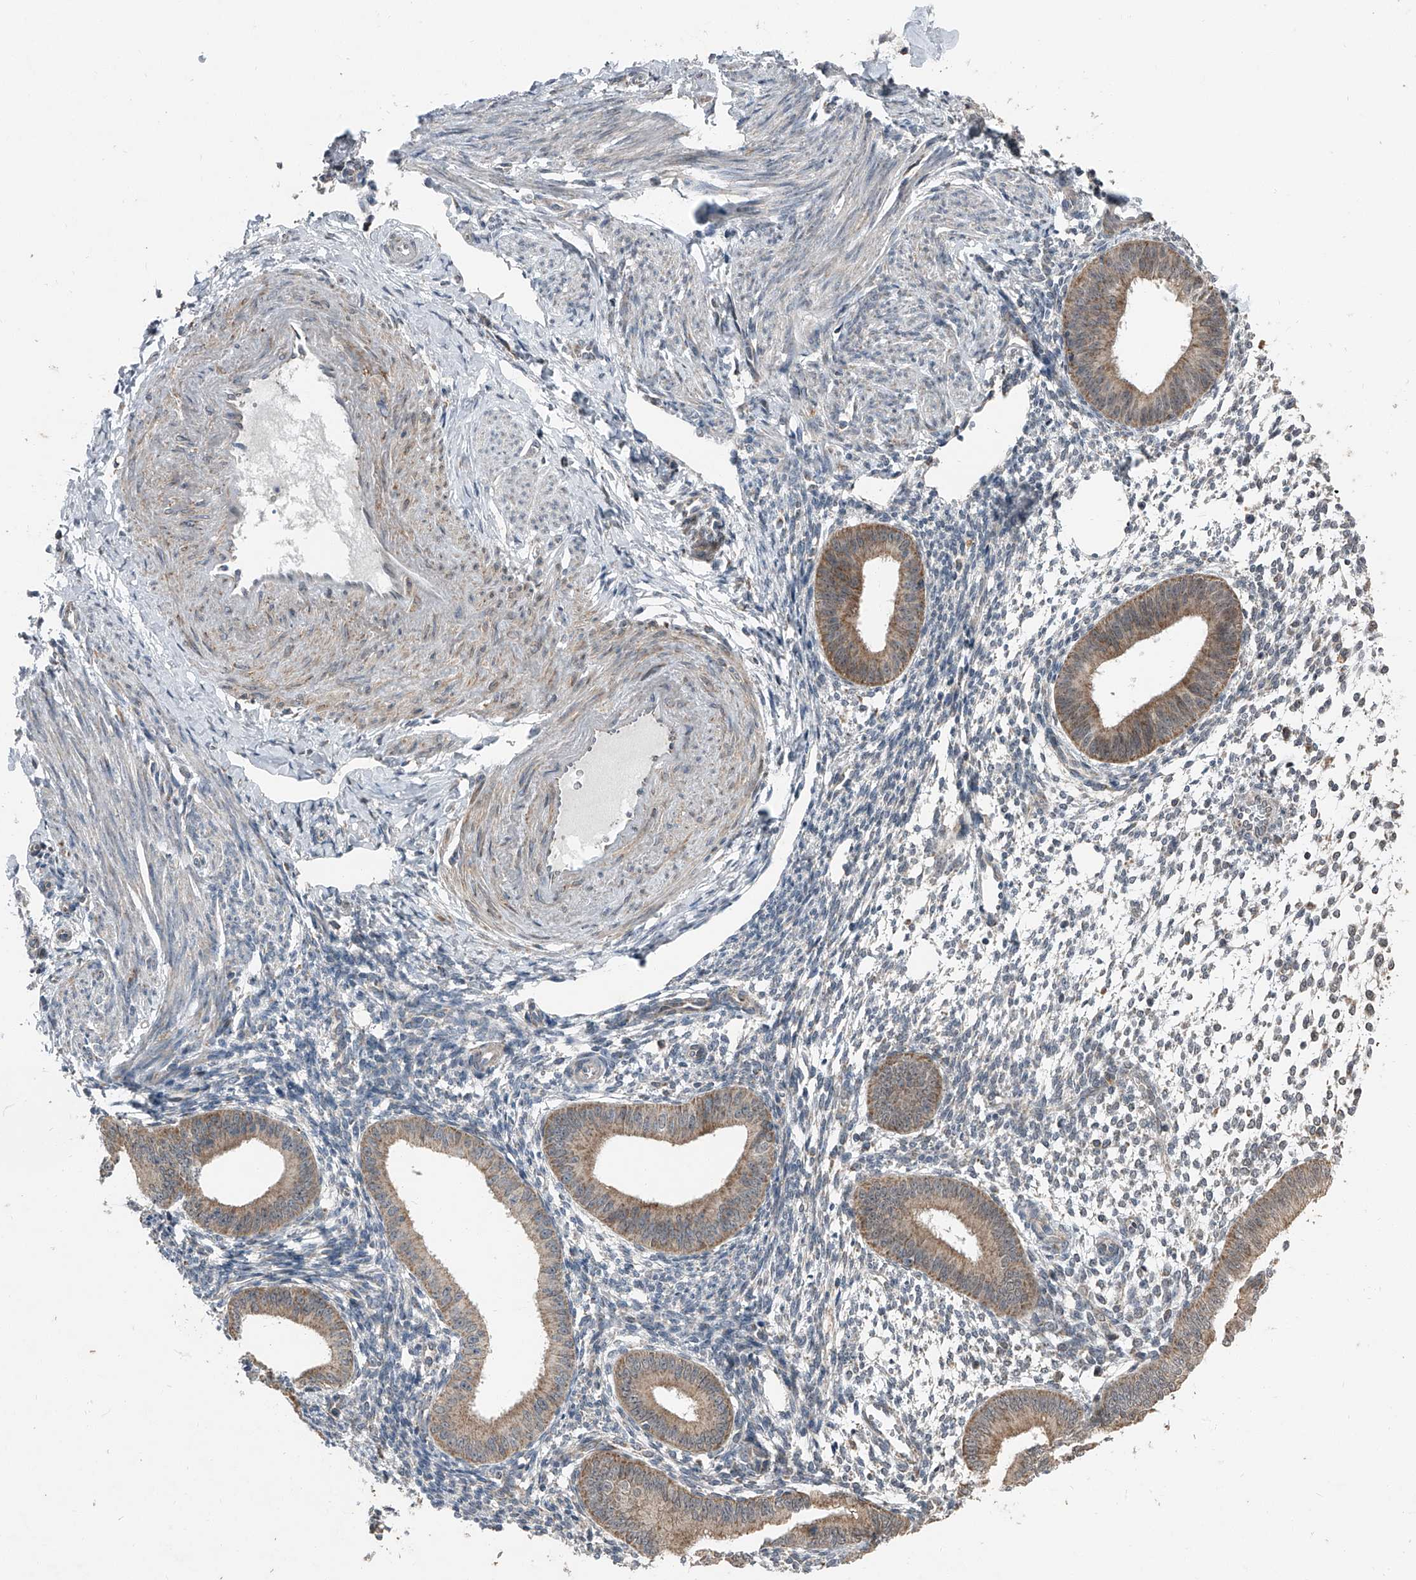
{"staining": {"intensity": "negative", "quantity": "none", "location": "none"}, "tissue": "endometrium", "cell_type": "Cells in endometrial stroma", "image_type": "normal", "snomed": [{"axis": "morphology", "description": "Normal tissue, NOS"}, {"axis": "topography", "description": "Uterus"}, {"axis": "topography", "description": "Endometrium"}], "caption": "A micrograph of endometrium stained for a protein demonstrates no brown staining in cells in endometrial stroma.", "gene": "CHRNA7", "patient": {"sex": "female", "age": 48}}